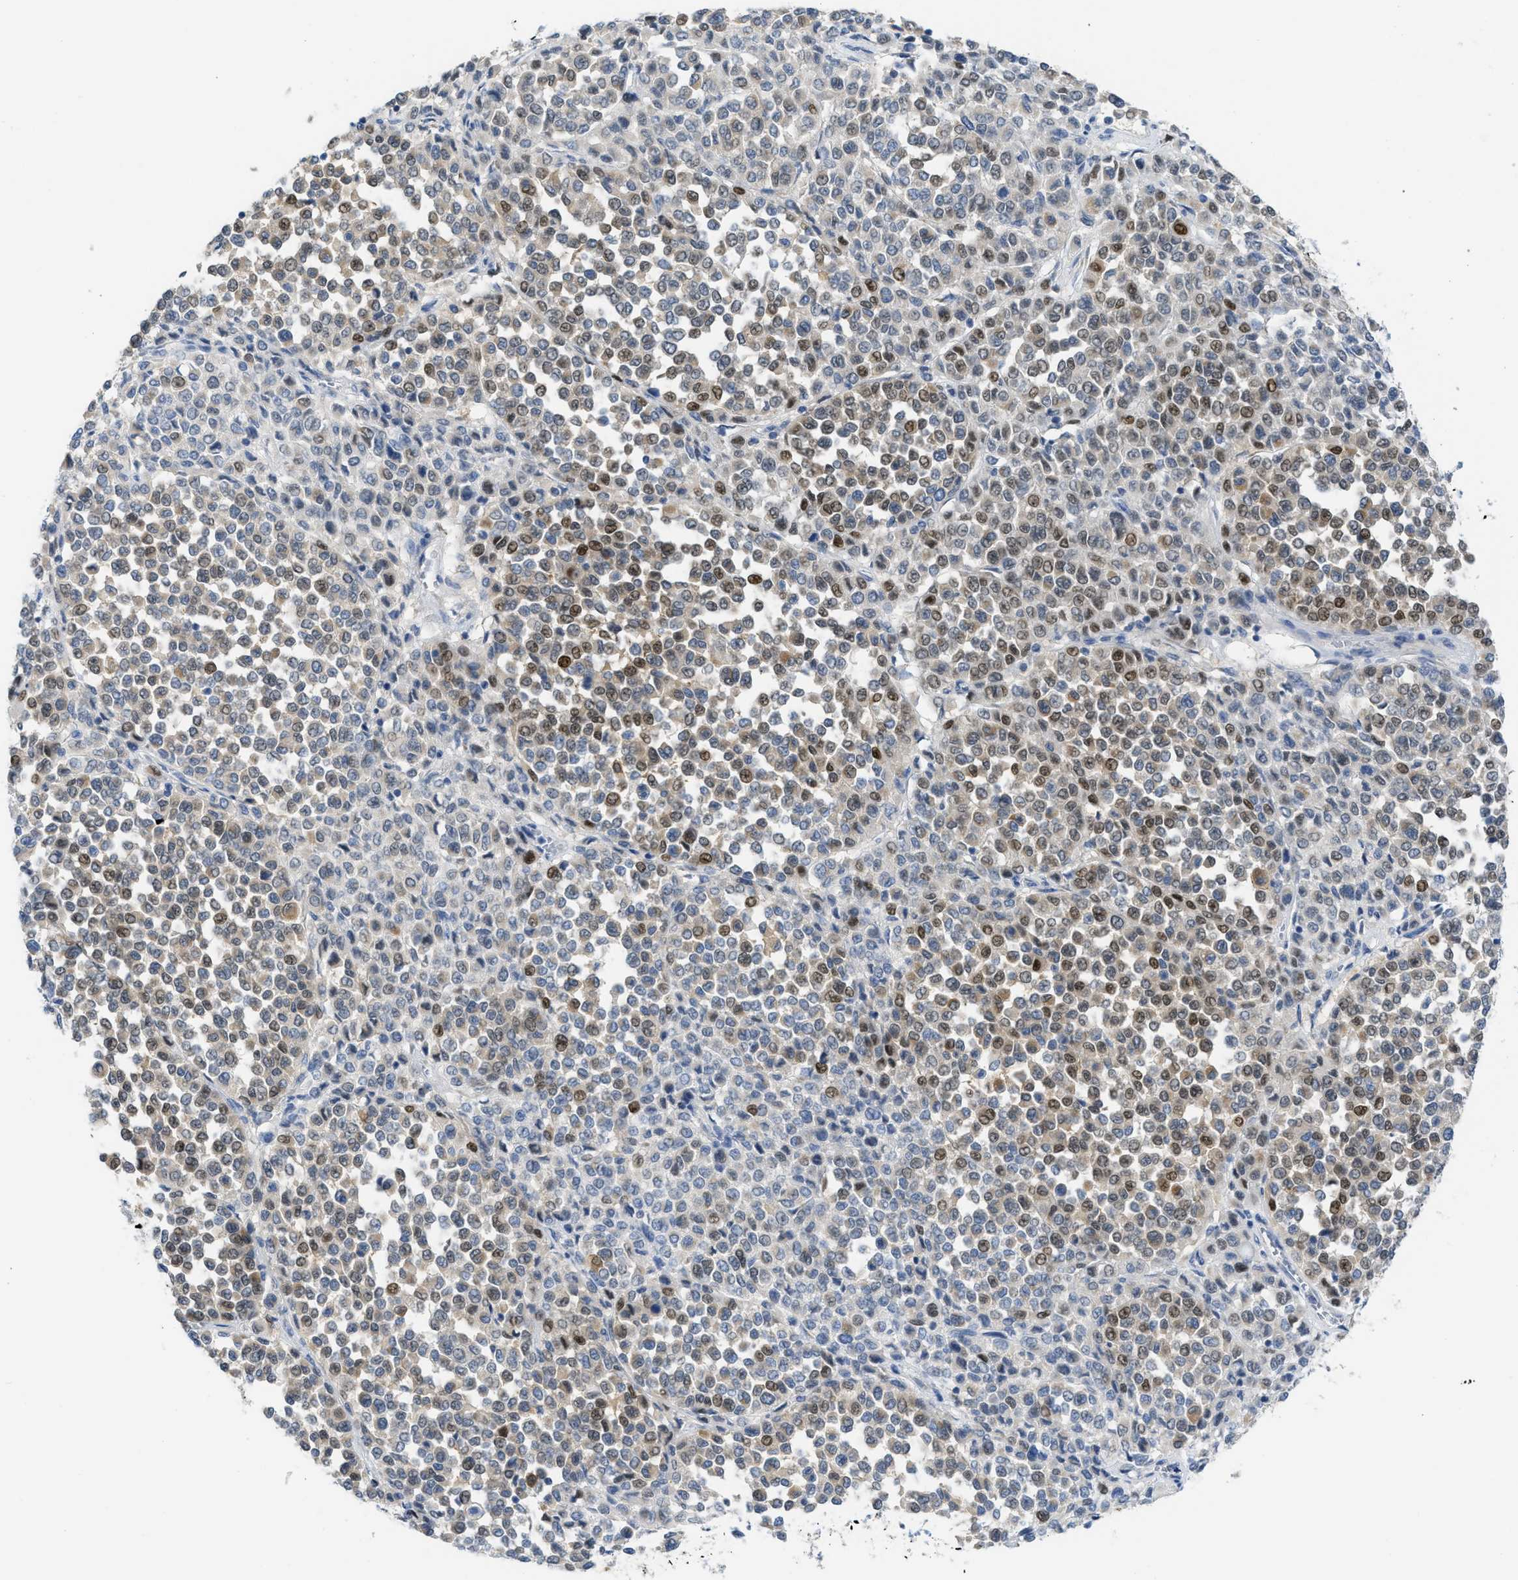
{"staining": {"intensity": "moderate", "quantity": "25%-75%", "location": "cytoplasmic/membranous,nuclear"}, "tissue": "melanoma", "cell_type": "Tumor cells", "image_type": "cancer", "snomed": [{"axis": "morphology", "description": "Malignant melanoma, Metastatic site"}, {"axis": "topography", "description": "Pancreas"}], "caption": "The micrograph displays immunohistochemical staining of melanoma. There is moderate cytoplasmic/membranous and nuclear staining is present in approximately 25%-75% of tumor cells.", "gene": "GATD3", "patient": {"sex": "female", "age": 30}}